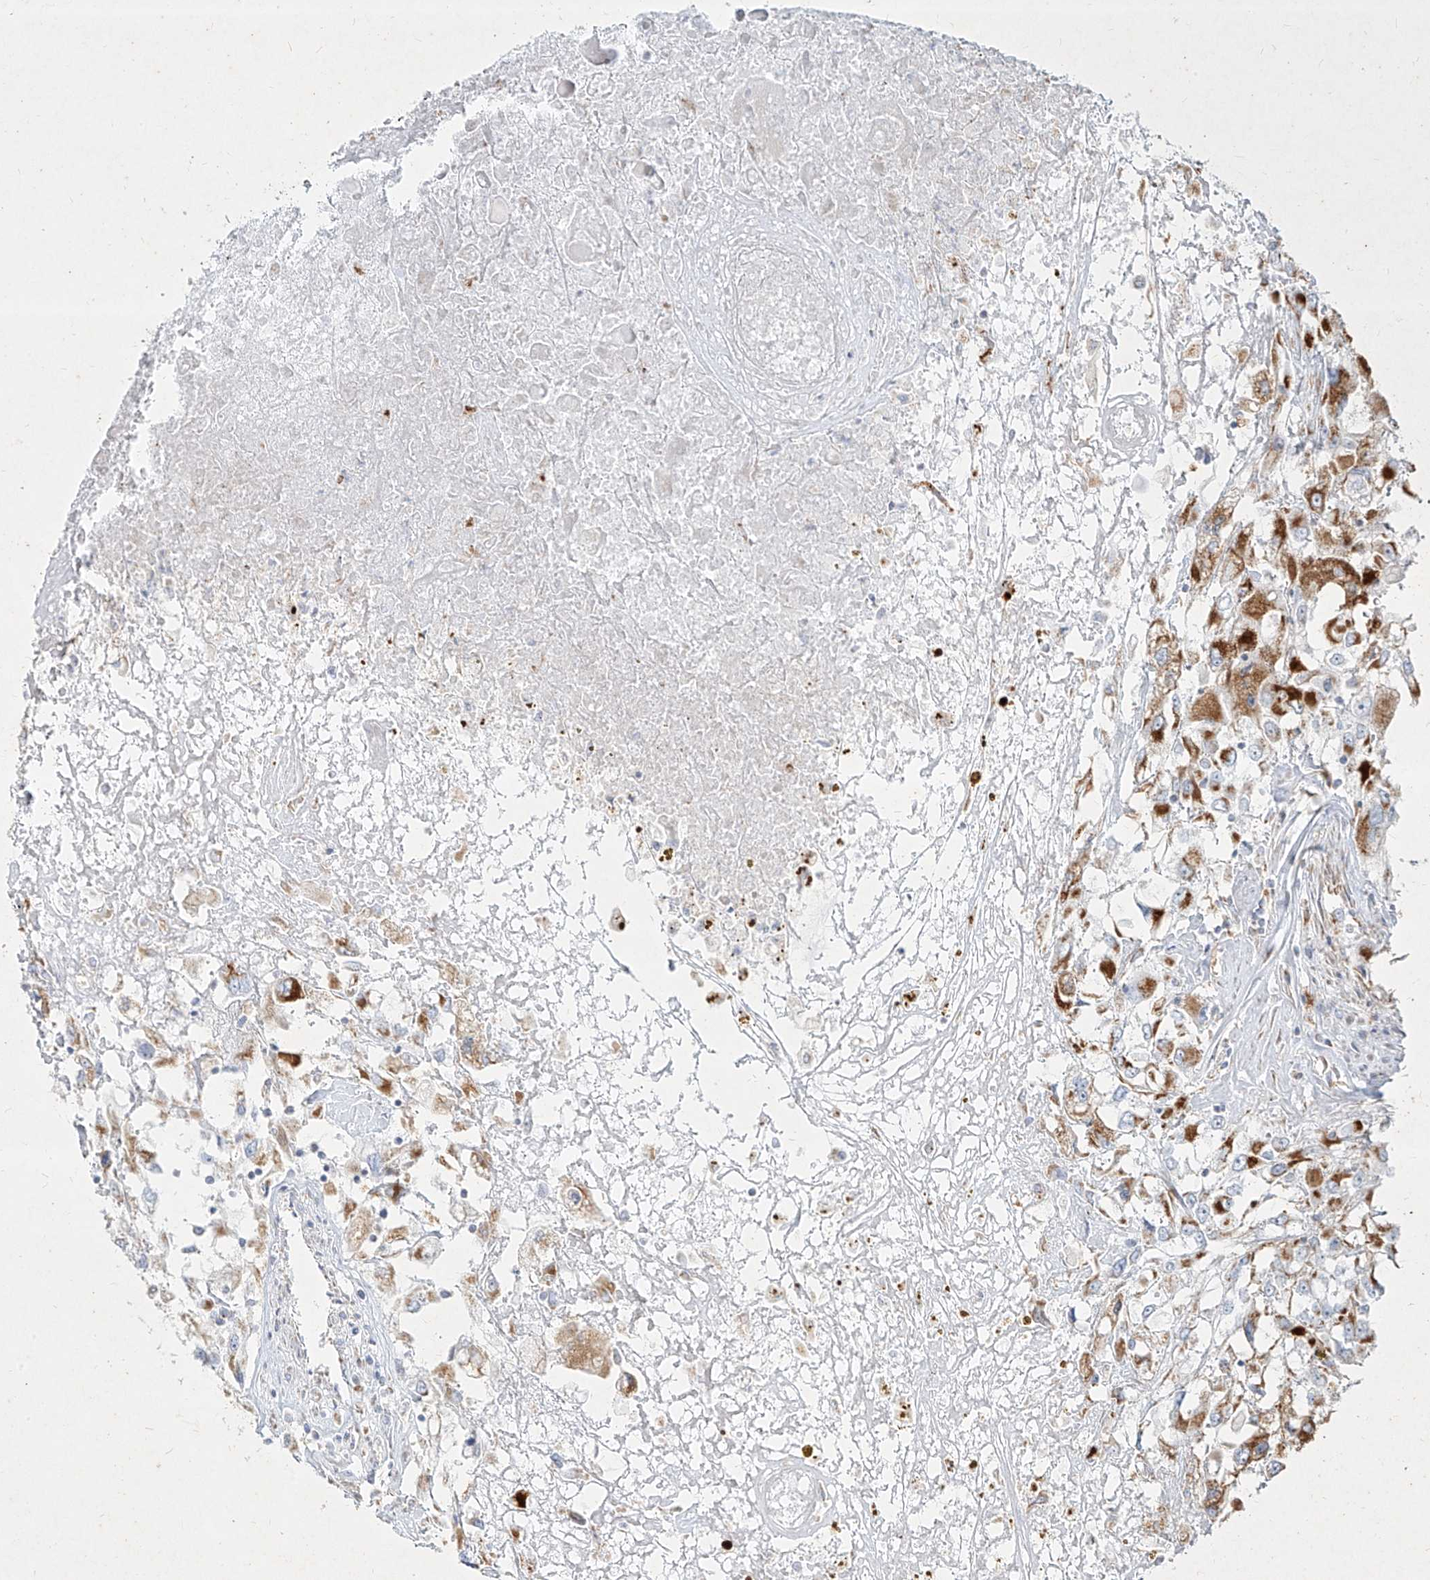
{"staining": {"intensity": "moderate", "quantity": "25%-75%", "location": "cytoplasmic/membranous"}, "tissue": "renal cancer", "cell_type": "Tumor cells", "image_type": "cancer", "snomed": [{"axis": "morphology", "description": "Adenocarcinoma, NOS"}, {"axis": "topography", "description": "Kidney"}], "caption": "A histopathology image of human renal cancer stained for a protein shows moderate cytoplasmic/membranous brown staining in tumor cells.", "gene": "MTX2", "patient": {"sex": "female", "age": 52}}